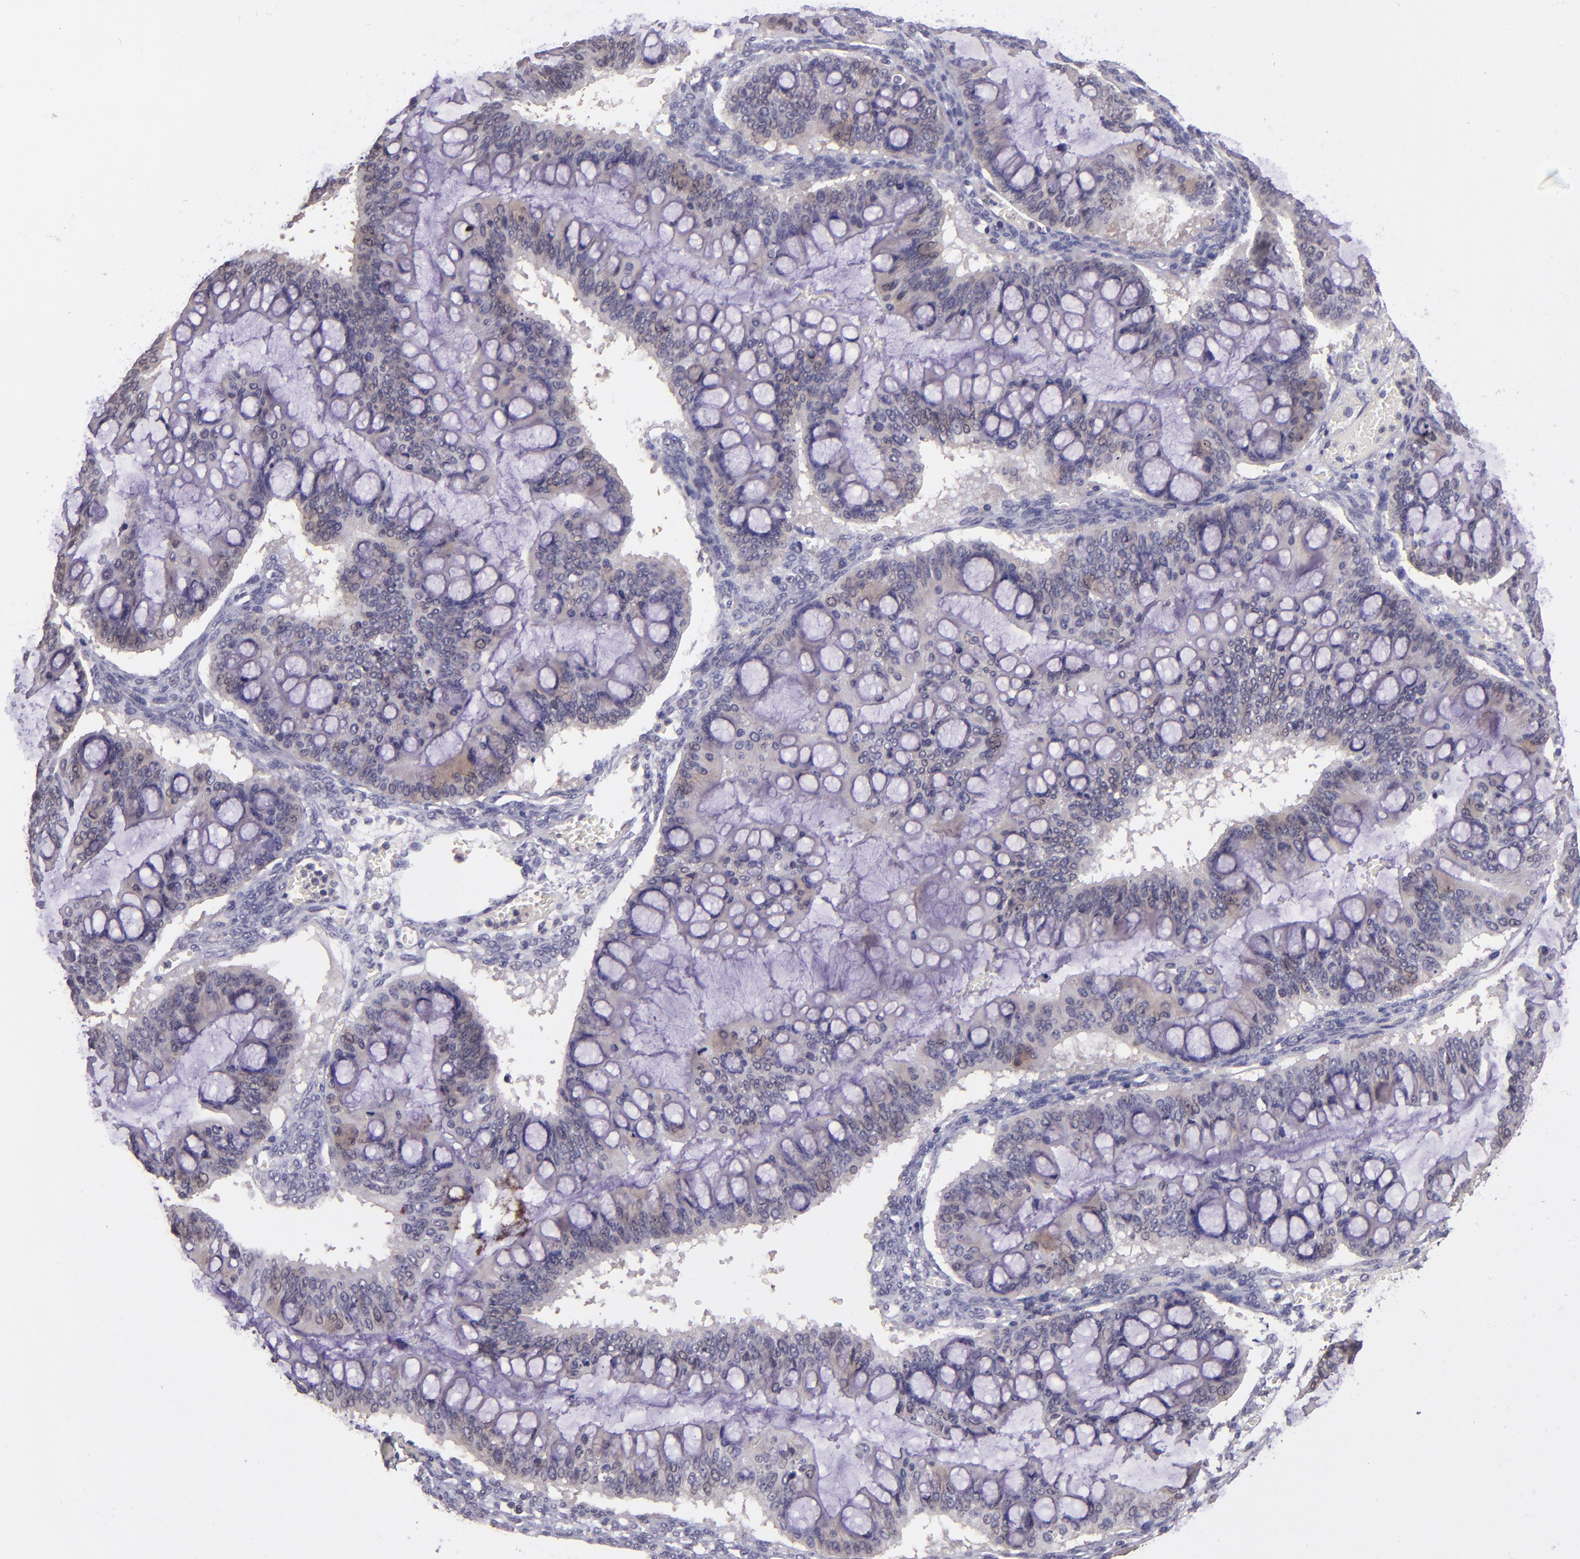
{"staining": {"intensity": "weak", "quantity": ">75%", "location": "cytoplasmic/membranous"}, "tissue": "ovarian cancer", "cell_type": "Tumor cells", "image_type": "cancer", "snomed": [{"axis": "morphology", "description": "Cystadenocarcinoma, mucinous, NOS"}, {"axis": "topography", "description": "Ovary"}], "caption": "Tumor cells display low levels of weak cytoplasmic/membranous positivity in about >75% of cells in human ovarian cancer. (Stains: DAB (3,3'-diaminobenzidine) in brown, nuclei in blue, Microscopy: brightfield microscopy at high magnification).", "gene": "TAF7L", "patient": {"sex": "female", "age": 73}}